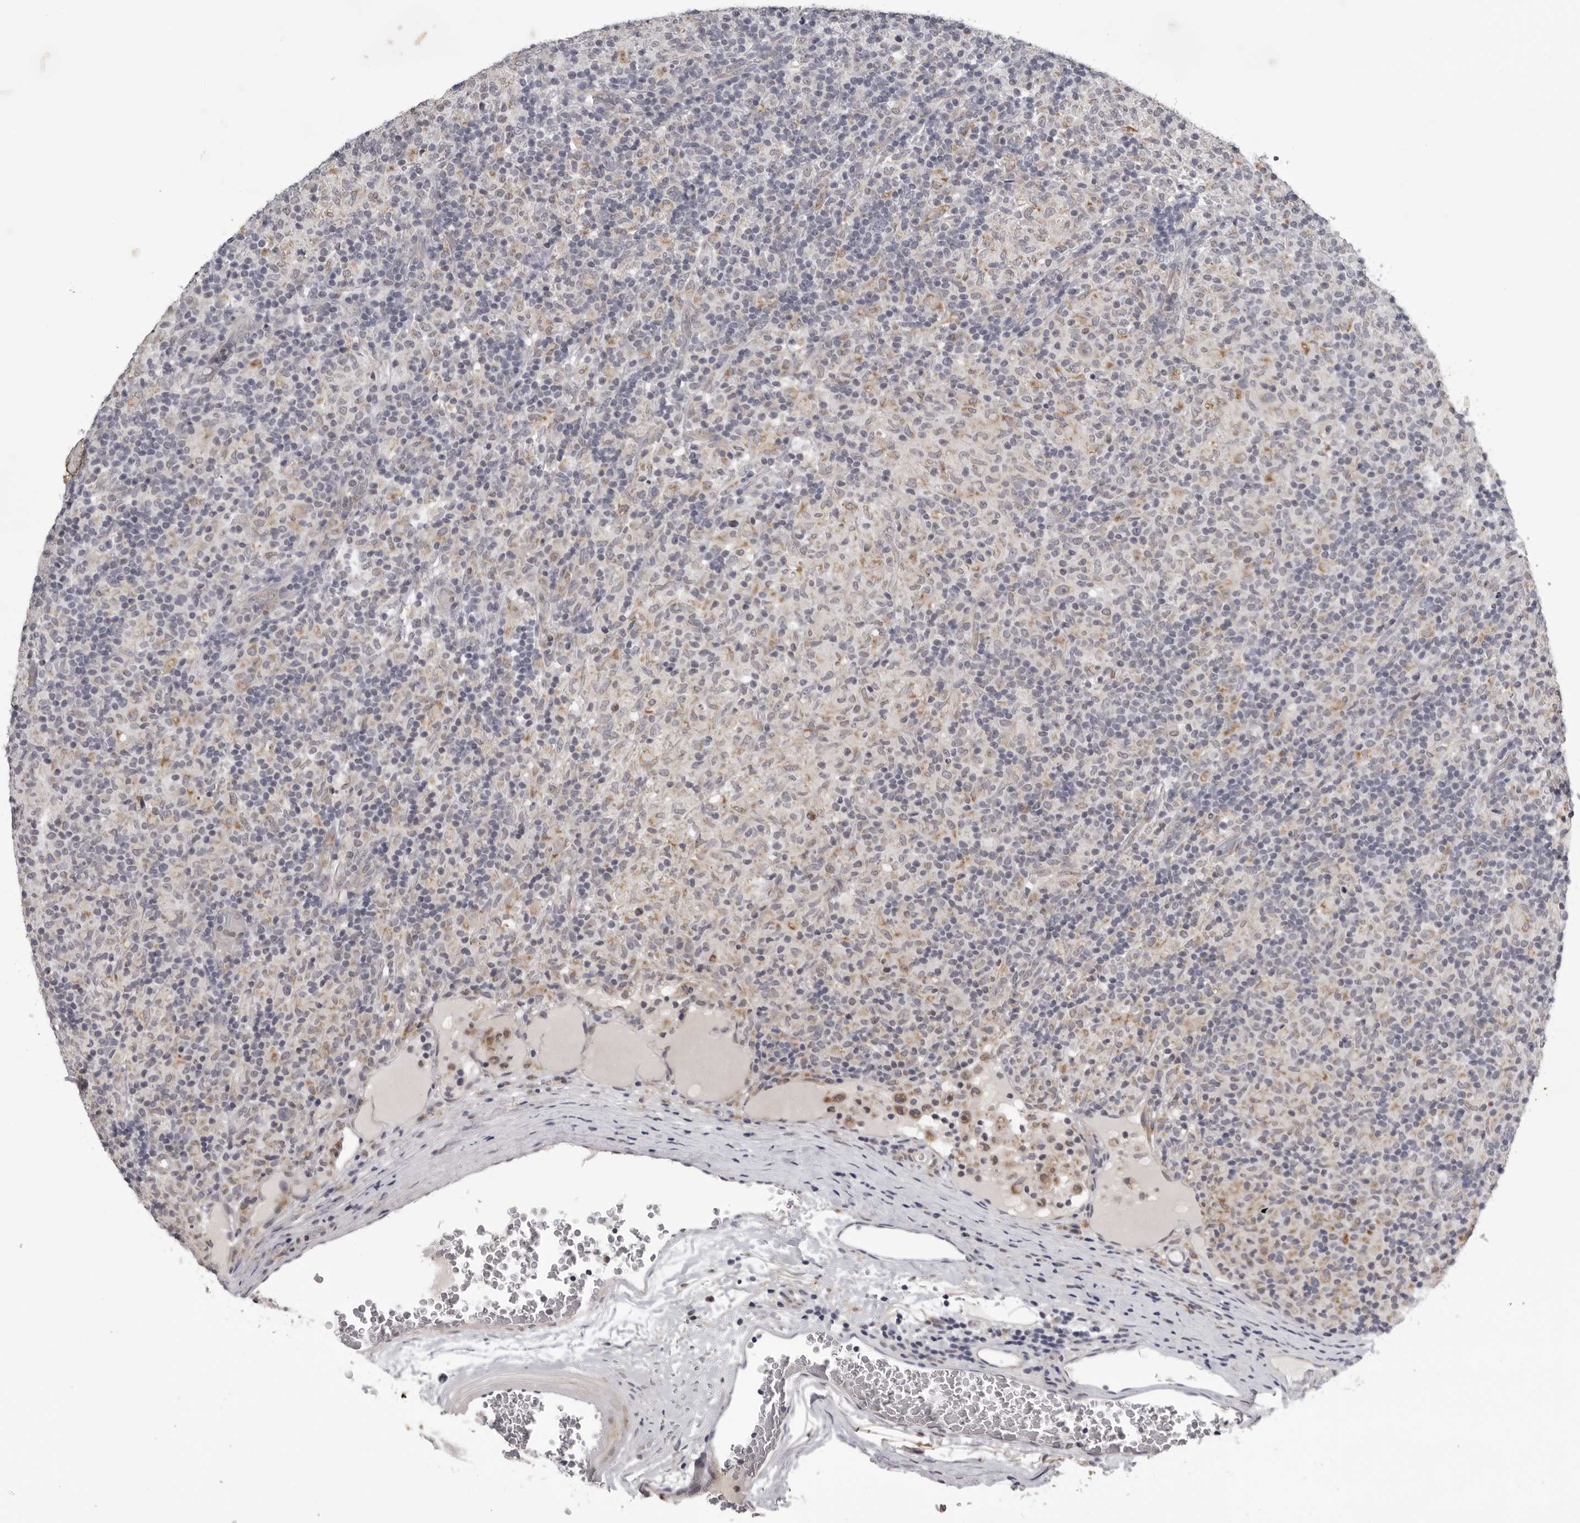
{"staining": {"intensity": "negative", "quantity": "none", "location": "none"}, "tissue": "lymphoma", "cell_type": "Tumor cells", "image_type": "cancer", "snomed": [{"axis": "morphology", "description": "Hodgkin's disease, NOS"}, {"axis": "topography", "description": "Lymph node"}], "caption": "An immunohistochemistry micrograph of lymphoma is shown. There is no staining in tumor cells of lymphoma.", "gene": "CPT2", "patient": {"sex": "male", "age": 70}}